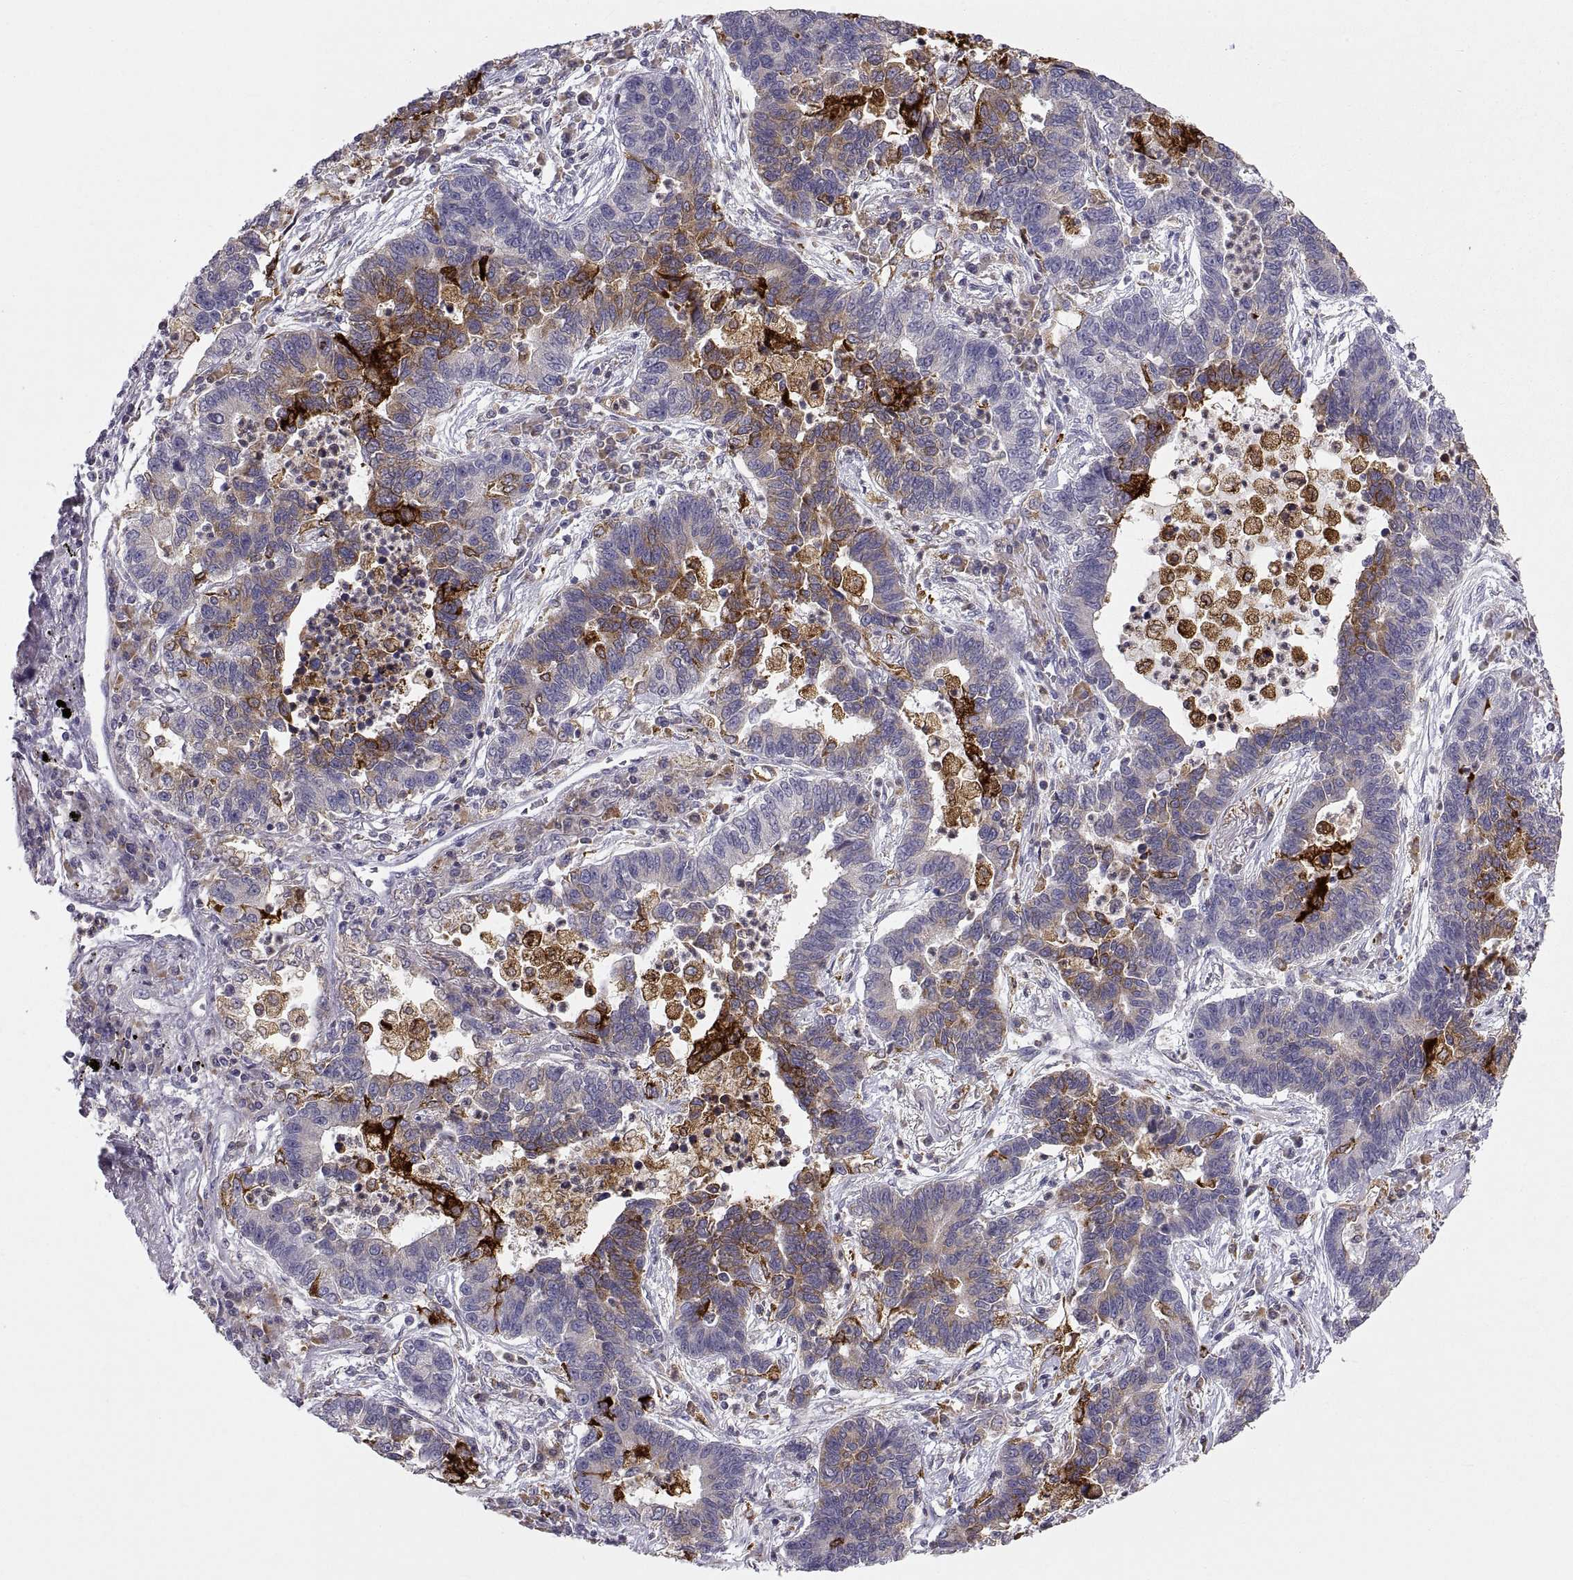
{"staining": {"intensity": "moderate", "quantity": "<25%", "location": "cytoplasmic/membranous"}, "tissue": "lung cancer", "cell_type": "Tumor cells", "image_type": "cancer", "snomed": [{"axis": "morphology", "description": "Adenocarcinoma, NOS"}, {"axis": "topography", "description": "Lung"}], "caption": "Moderate cytoplasmic/membranous expression is appreciated in approximately <25% of tumor cells in lung cancer. (DAB (3,3'-diaminobenzidine) IHC with brightfield microscopy, high magnification).", "gene": "ERO1A", "patient": {"sex": "female", "age": 57}}